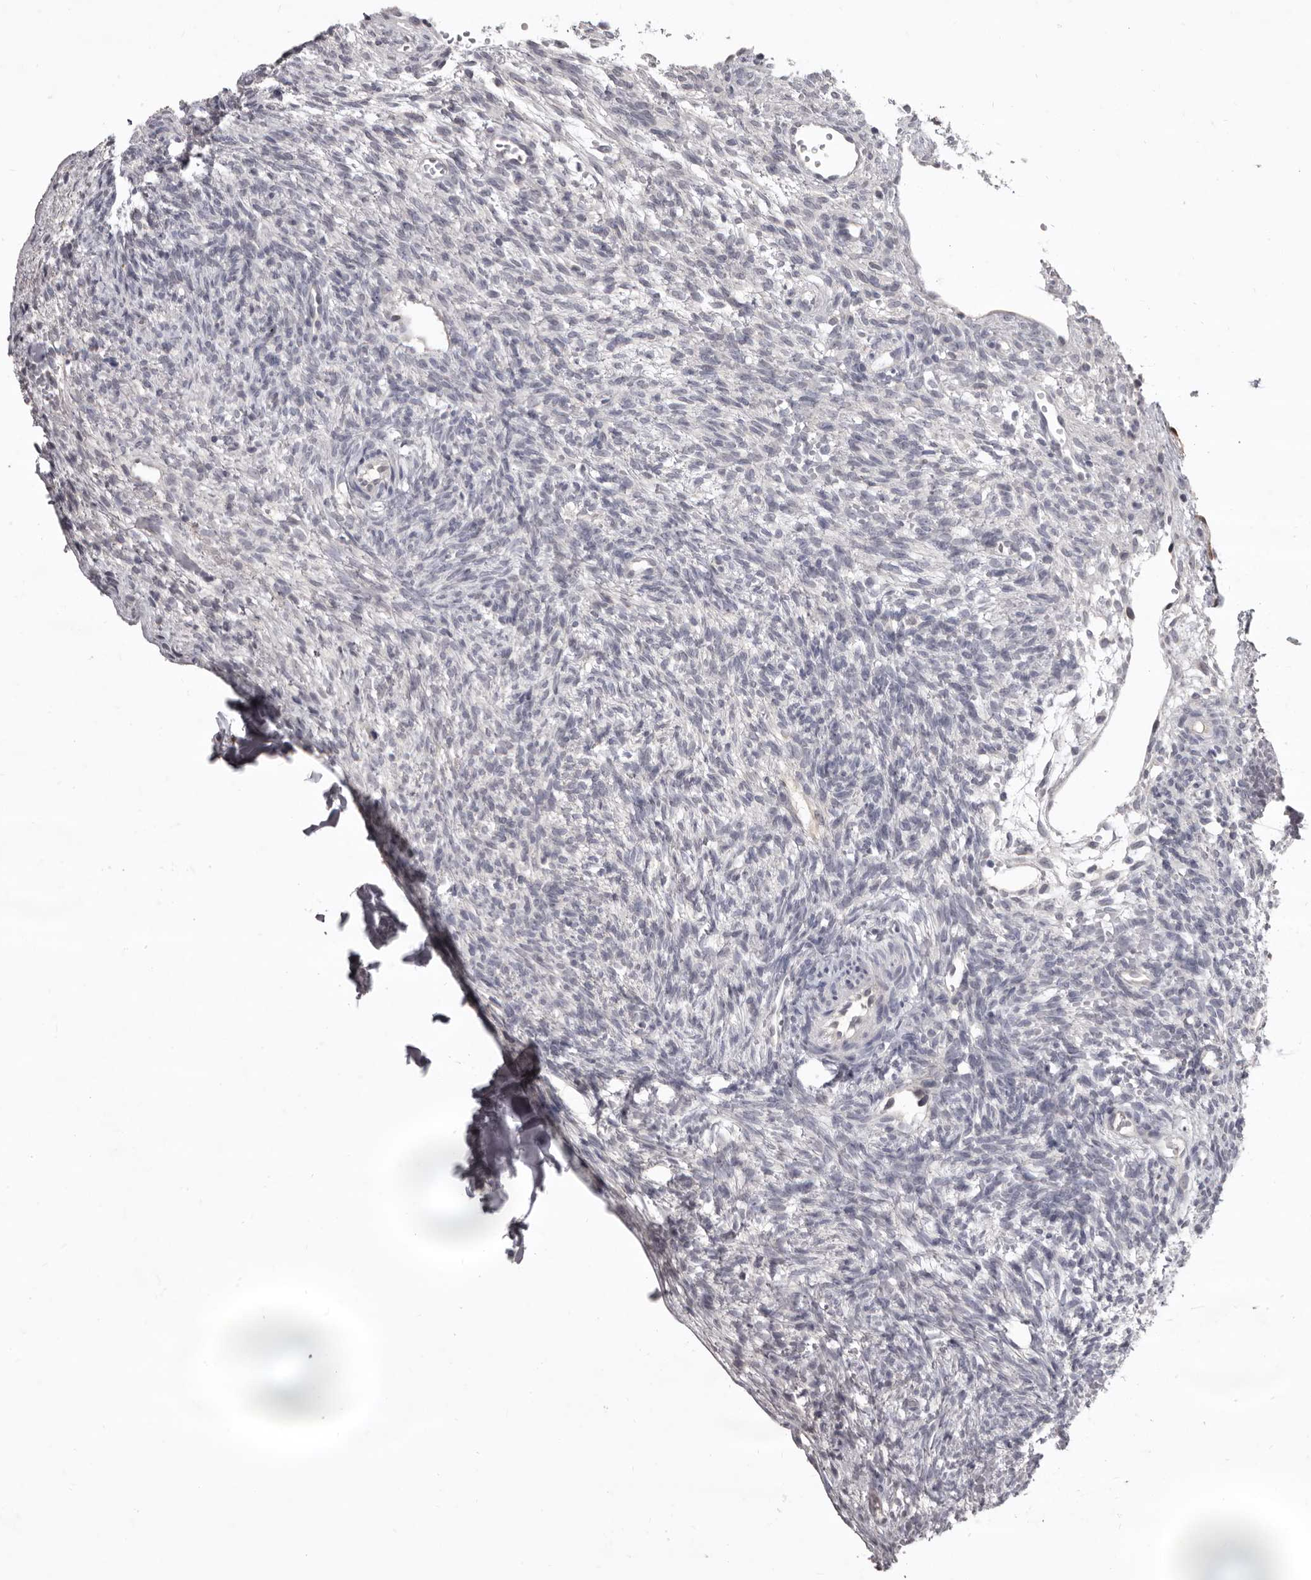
{"staining": {"intensity": "negative", "quantity": "none", "location": "none"}, "tissue": "ovary", "cell_type": "Follicle cells", "image_type": "normal", "snomed": [{"axis": "morphology", "description": "Normal tissue, NOS"}, {"axis": "topography", "description": "Ovary"}], "caption": "This is an immunohistochemistry (IHC) micrograph of unremarkable human ovary. There is no positivity in follicle cells.", "gene": "SULT1E1", "patient": {"sex": "female", "age": 34}}